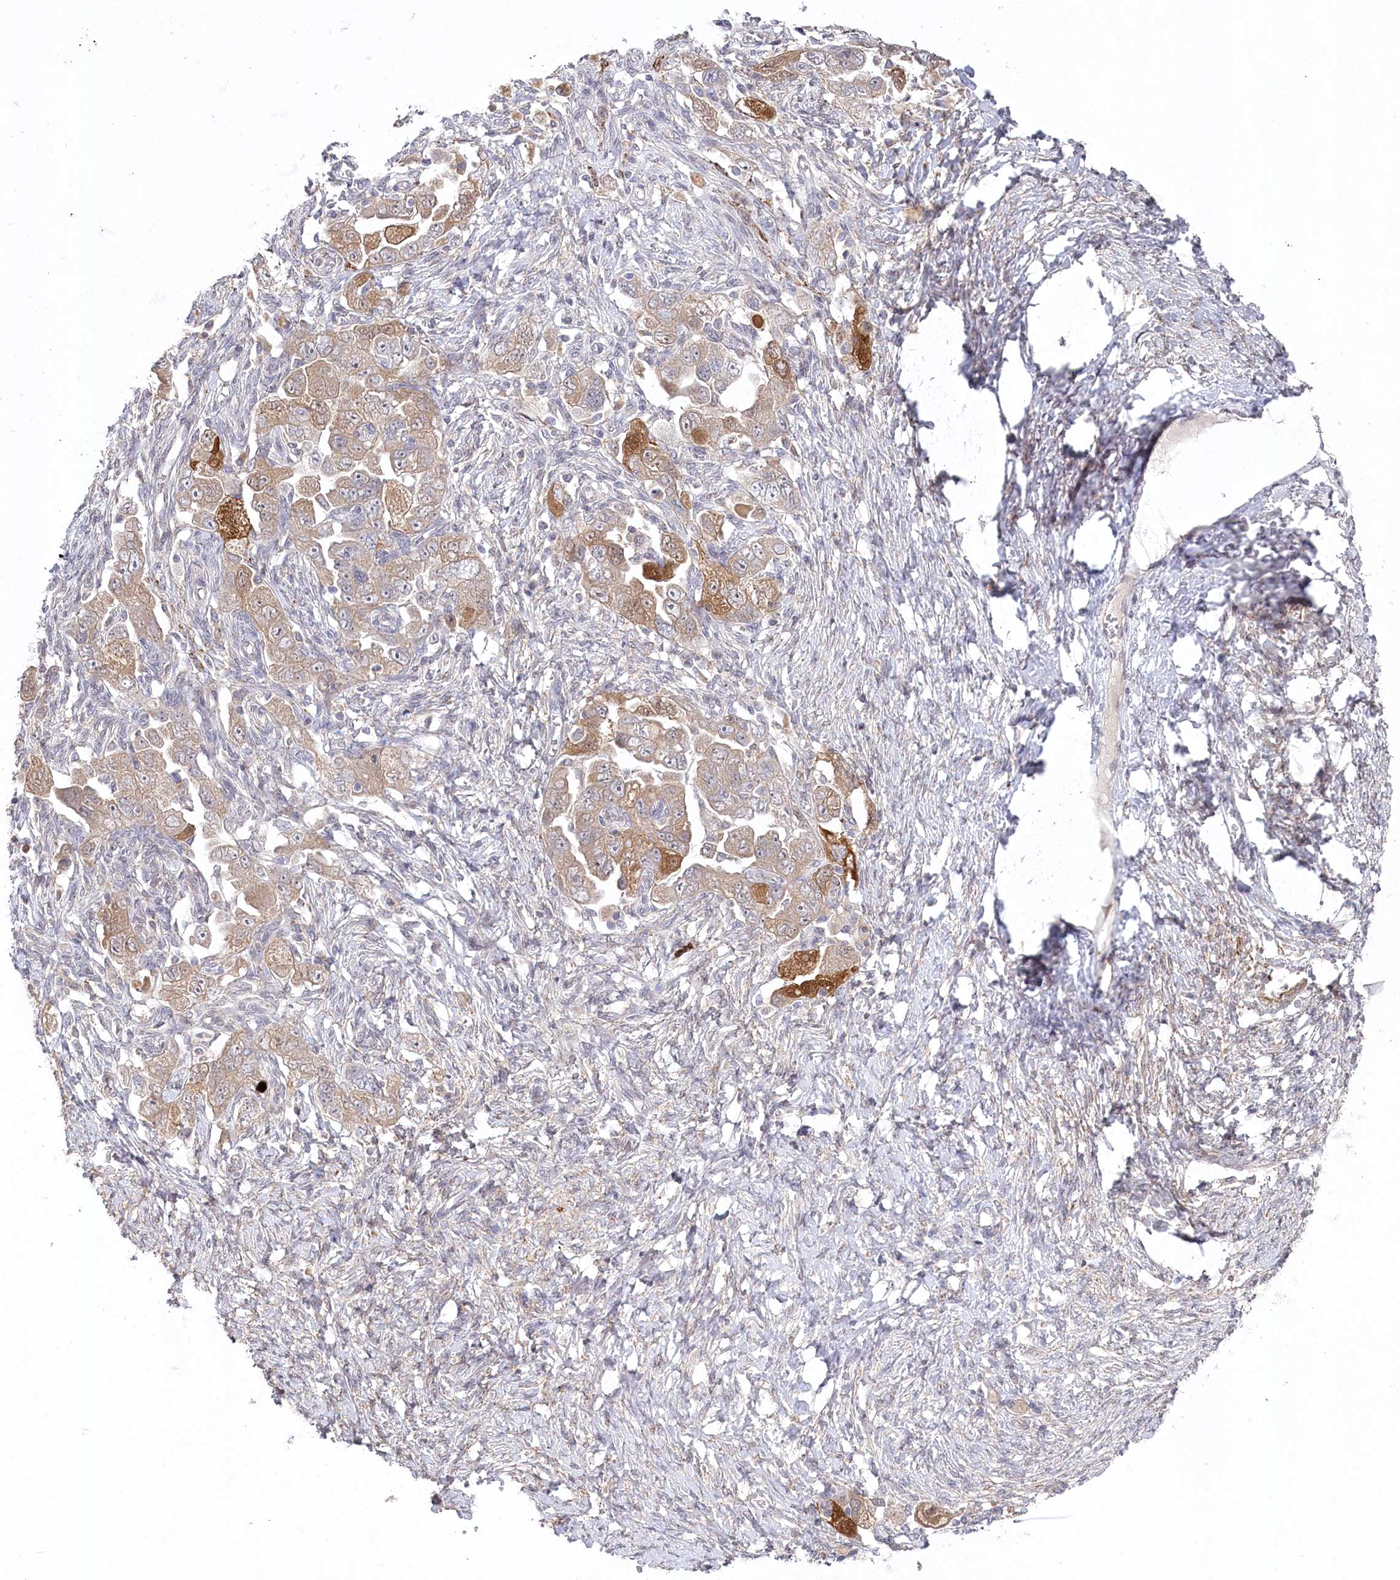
{"staining": {"intensity": "moderate", "quantity": "25%-75%", "location": "cytoplasmic/membranous"}, "tissue": "ovarian cancer", "cell_type": "Tumor cells", "image_type": "cancer", "snomed": [{"axis": "morphology", "description": "Carcinoma, NOS"}, {"axis": "morphology", "description": "Cystadenocarcinoma, serous, NOS"}, {"axis": "topography", "description": "Ovary"}], "caption": "Protein staining of ovarian cancer (serous cystadenocarcinoma) tissue displays moderate cytoplasmic/membranous positivity in approximately 25%-75% of tumor cells. (DAB IHC, brown staining for protein, blue staining for nuclei).", "gene": "AAMDC", "patient": {"sex": "female", "age": 69}}